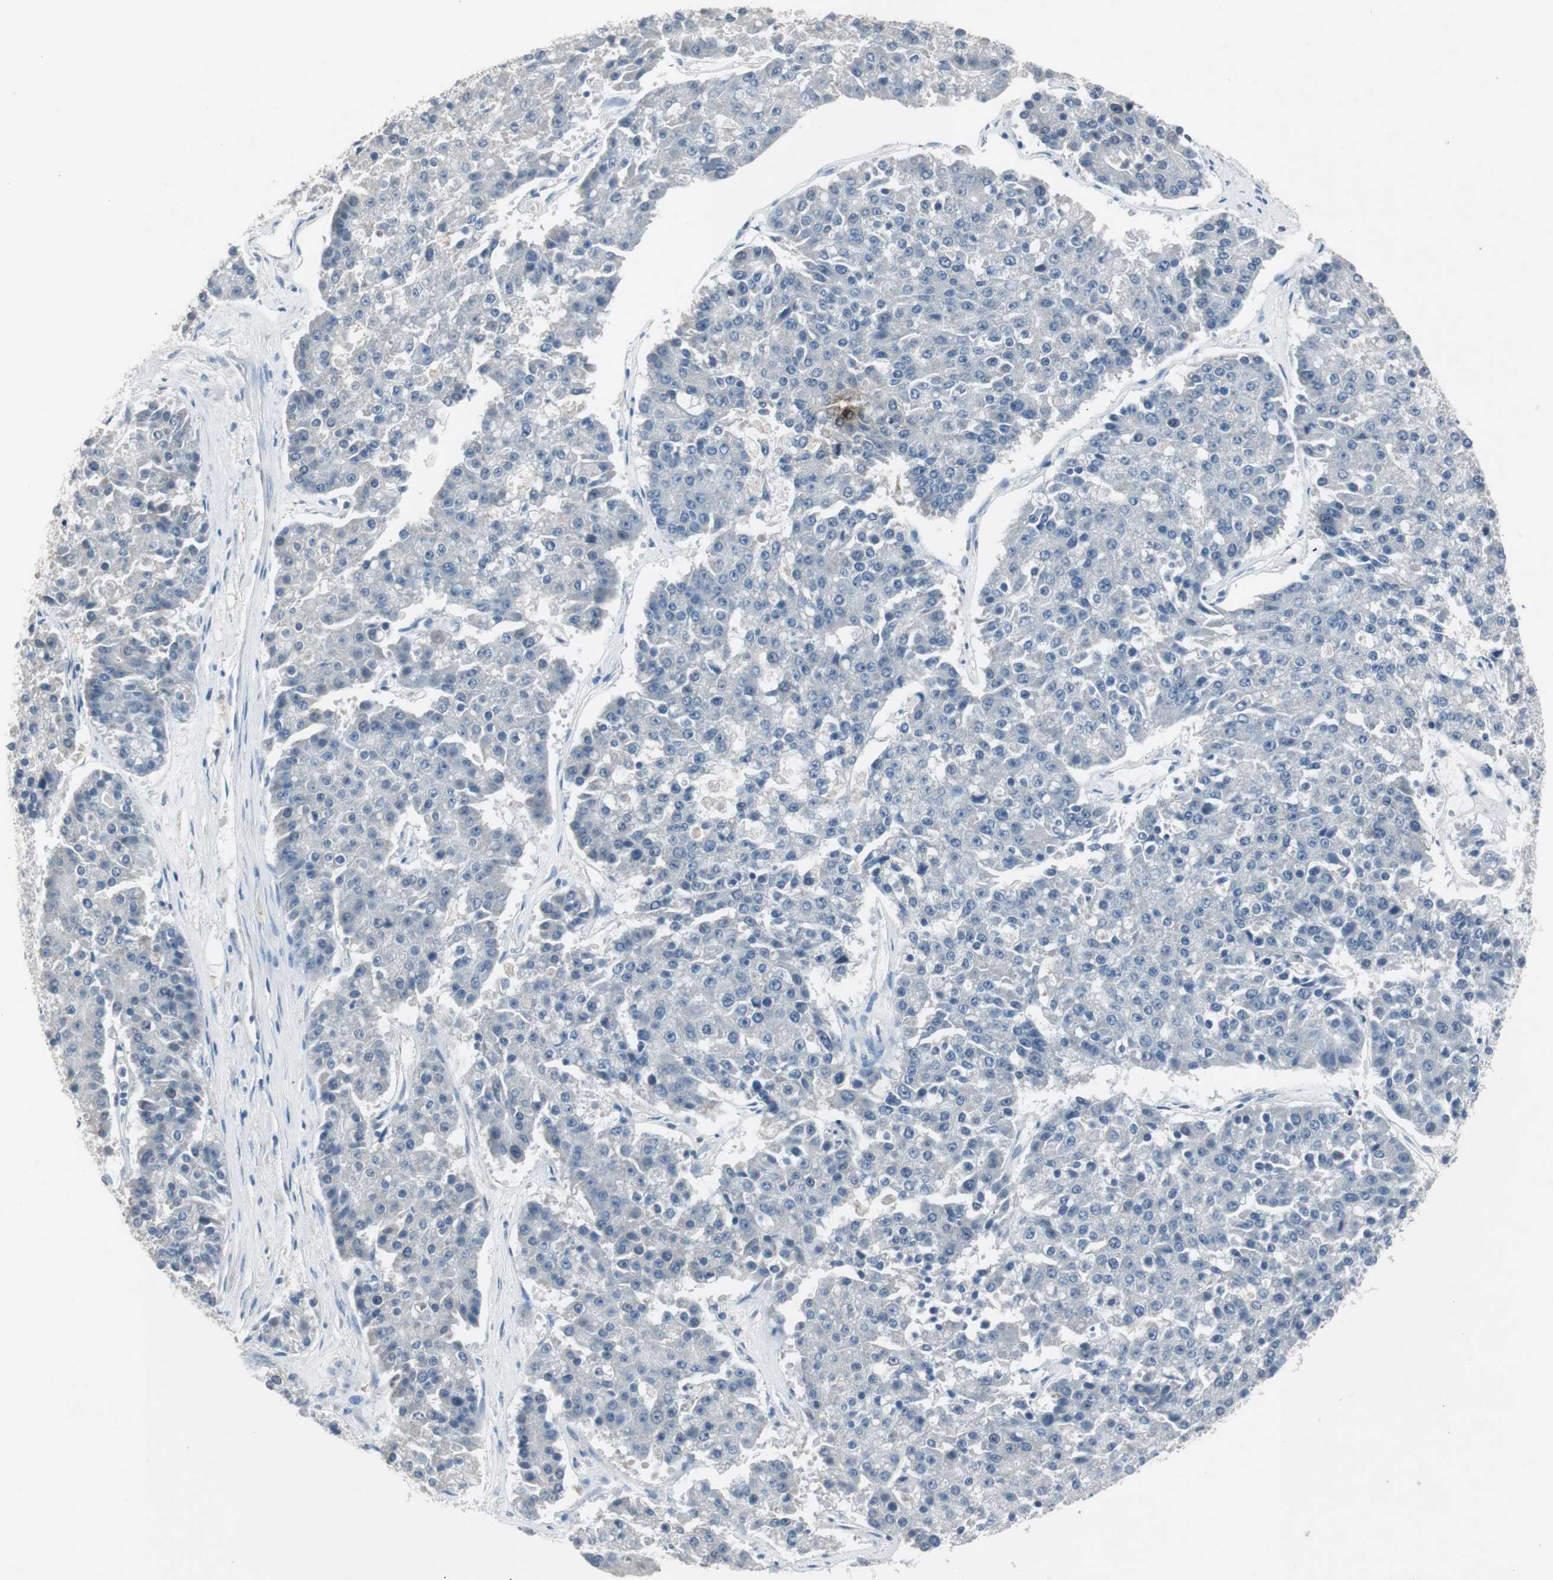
{"staining": {"intensity": "negative", "quantity": "none", "location": "none"}, "tissue": "pancreatic cancer", "cell_type": "Tumor cells", "image_type": "cancer", "snomed": [{"axis": "morphology", "description": "Adenocarcinoma, NOS"}, {"axis": "topography", "description": "Pancreas"}], "caption": "This photomicrograph is of pancreatic cancer (adenocarcinoma) stained with immunohistochemistry to label a protein in brown with the nuclei are counter-stained blue. There is no staining in tumor cells. (Brightfield microscopy of DAB immunohistochemistry (IHC) at high magnification).", "gene": "TK1", "patient": {"sex": "male", "age": 50}}